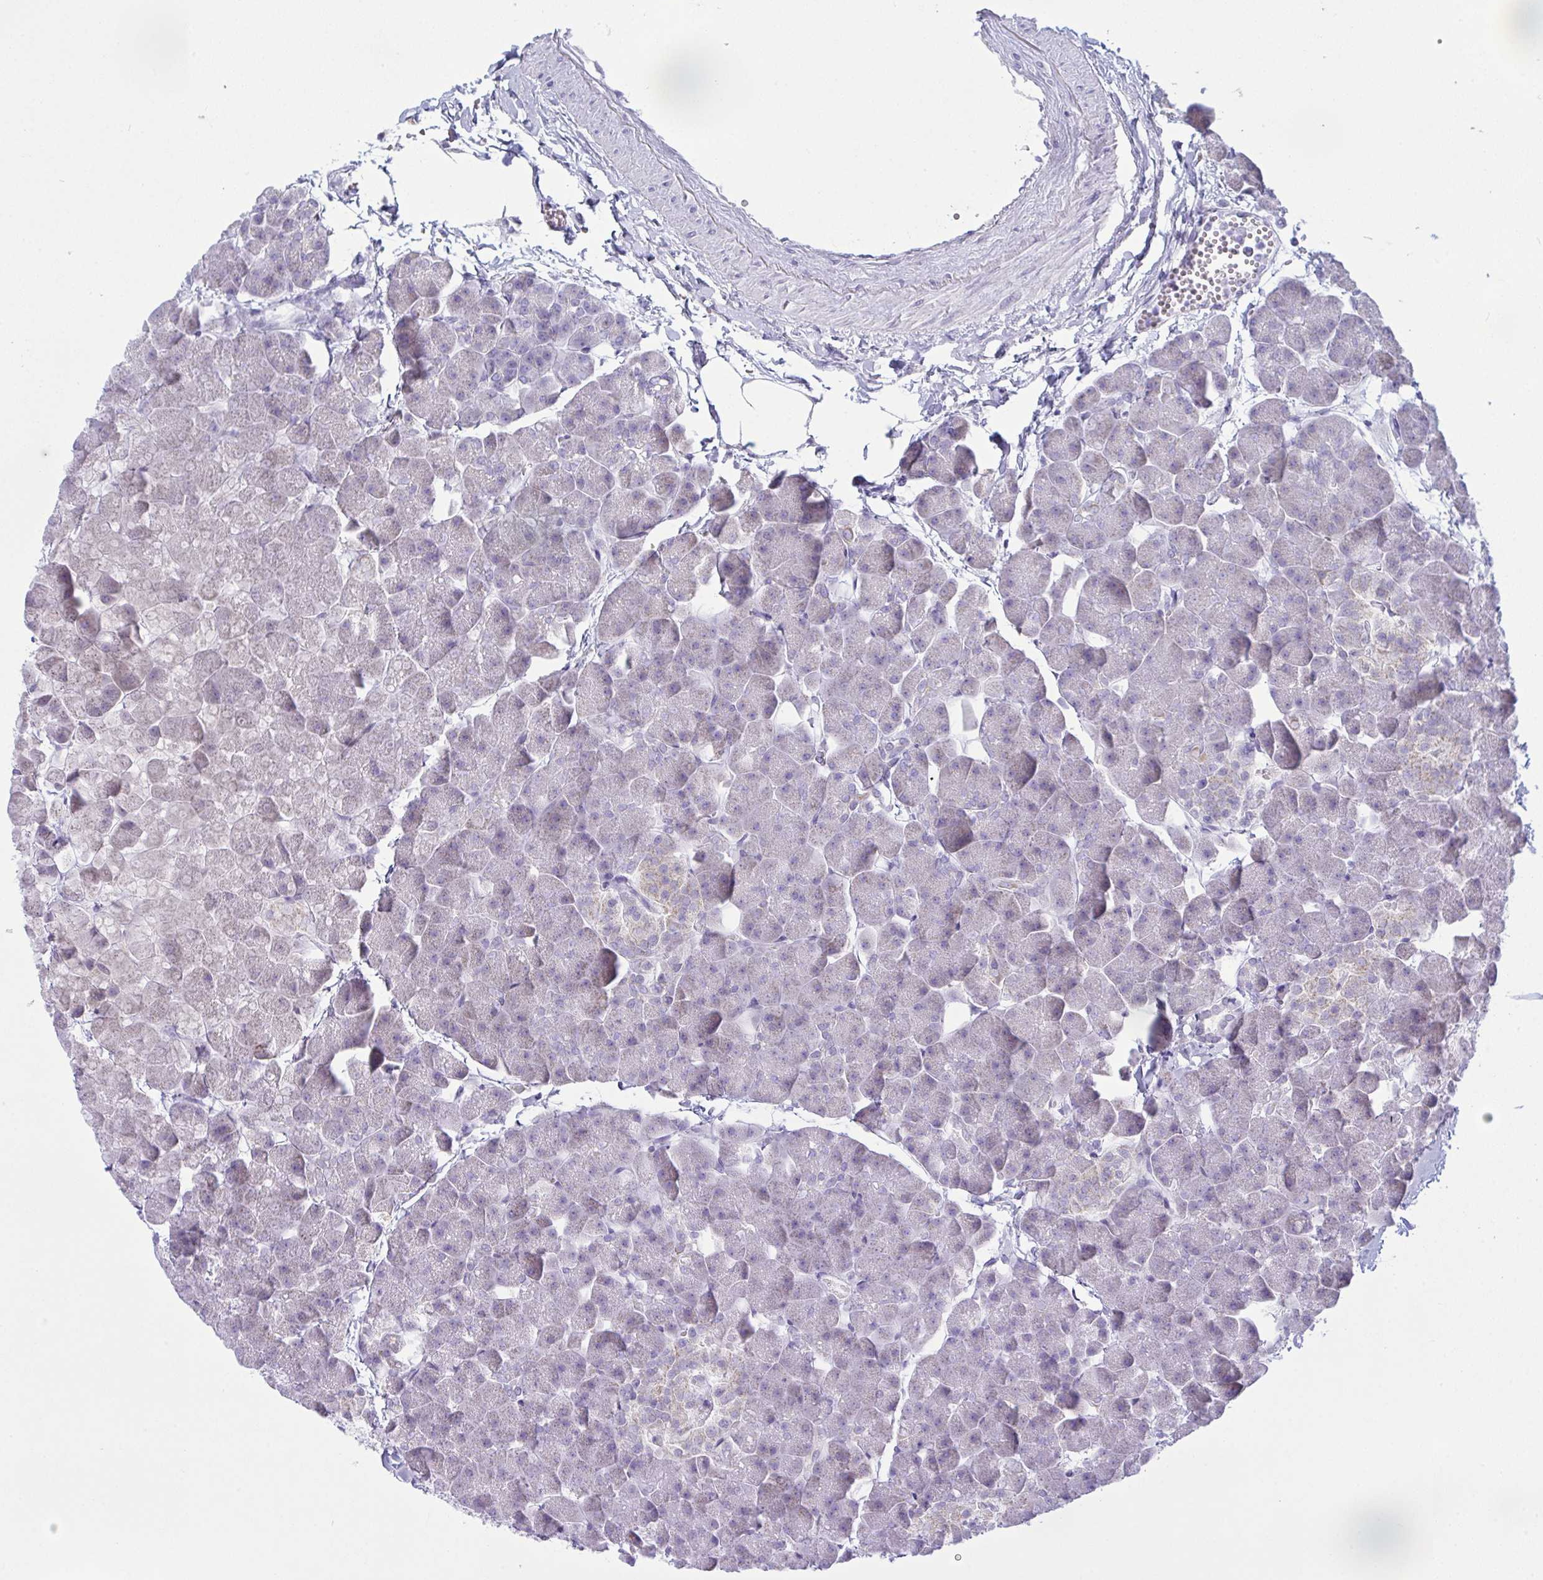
{"staining": {"intensity": "negative", "quantity": "none", "location": "none"}, "tissue": "pancreas", "cell_type": "Exocrine glandular cells", "image_type": "normal", "snomed": [{"axis": "morphology", "description": "Normal tissue, NOS"}, {"axis": "topography", "description": "Pancreas"}], "caption": "An immunohistochemistry histopathology image of benign pancreas is shown. There is no staining in exocrine glandular cells of pancreas. (DAB immunohistochemistry with hematoxylin counter stain).", "gene": "BBS1", "patient": {"sex": "male", "age": 35}}